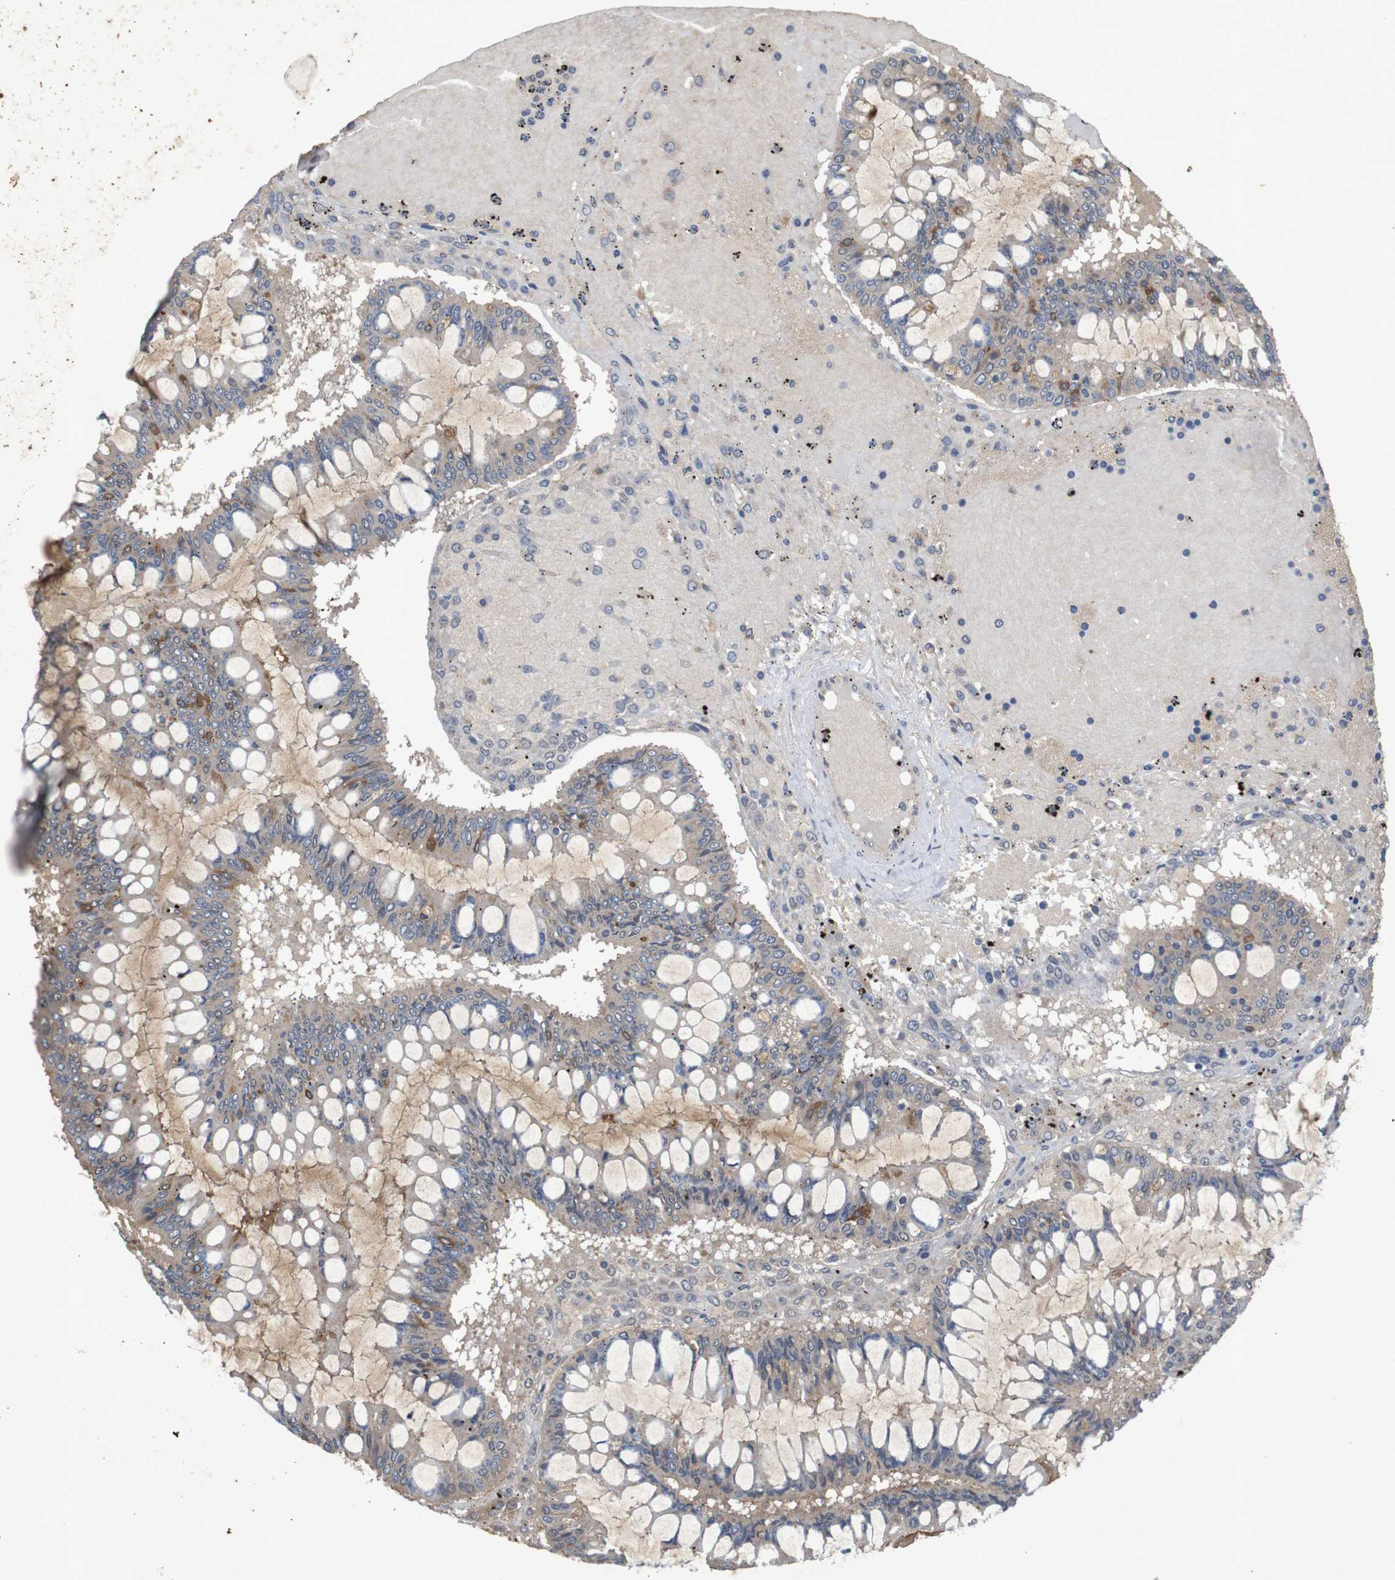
{"staining": {"intensity": "moderate", "quantity": "<25%", "location": "cytoplasmic/membranous"}, "tissue": "ovarian cancer", "cell_type": "Tumor cells", "image_type": "cancer", "snomed": [{"axis": "morphology", "description": "Cystadenocarcinoma, mucinous, NOS"}, {"axis": "topography", "description": "Ovary"}], "caption": "Immunohistochemistry (IHC) micrograph of human ovarian cancer (mucinous cystadenocarcinoma) stained for a protein (brown), which exhibits low levels of moderate cytoplasmic/membranous staining in approximately <25% of tumor cells.", "gene": "PTPN1", "patient": {"sex": "female", "age": 73}}